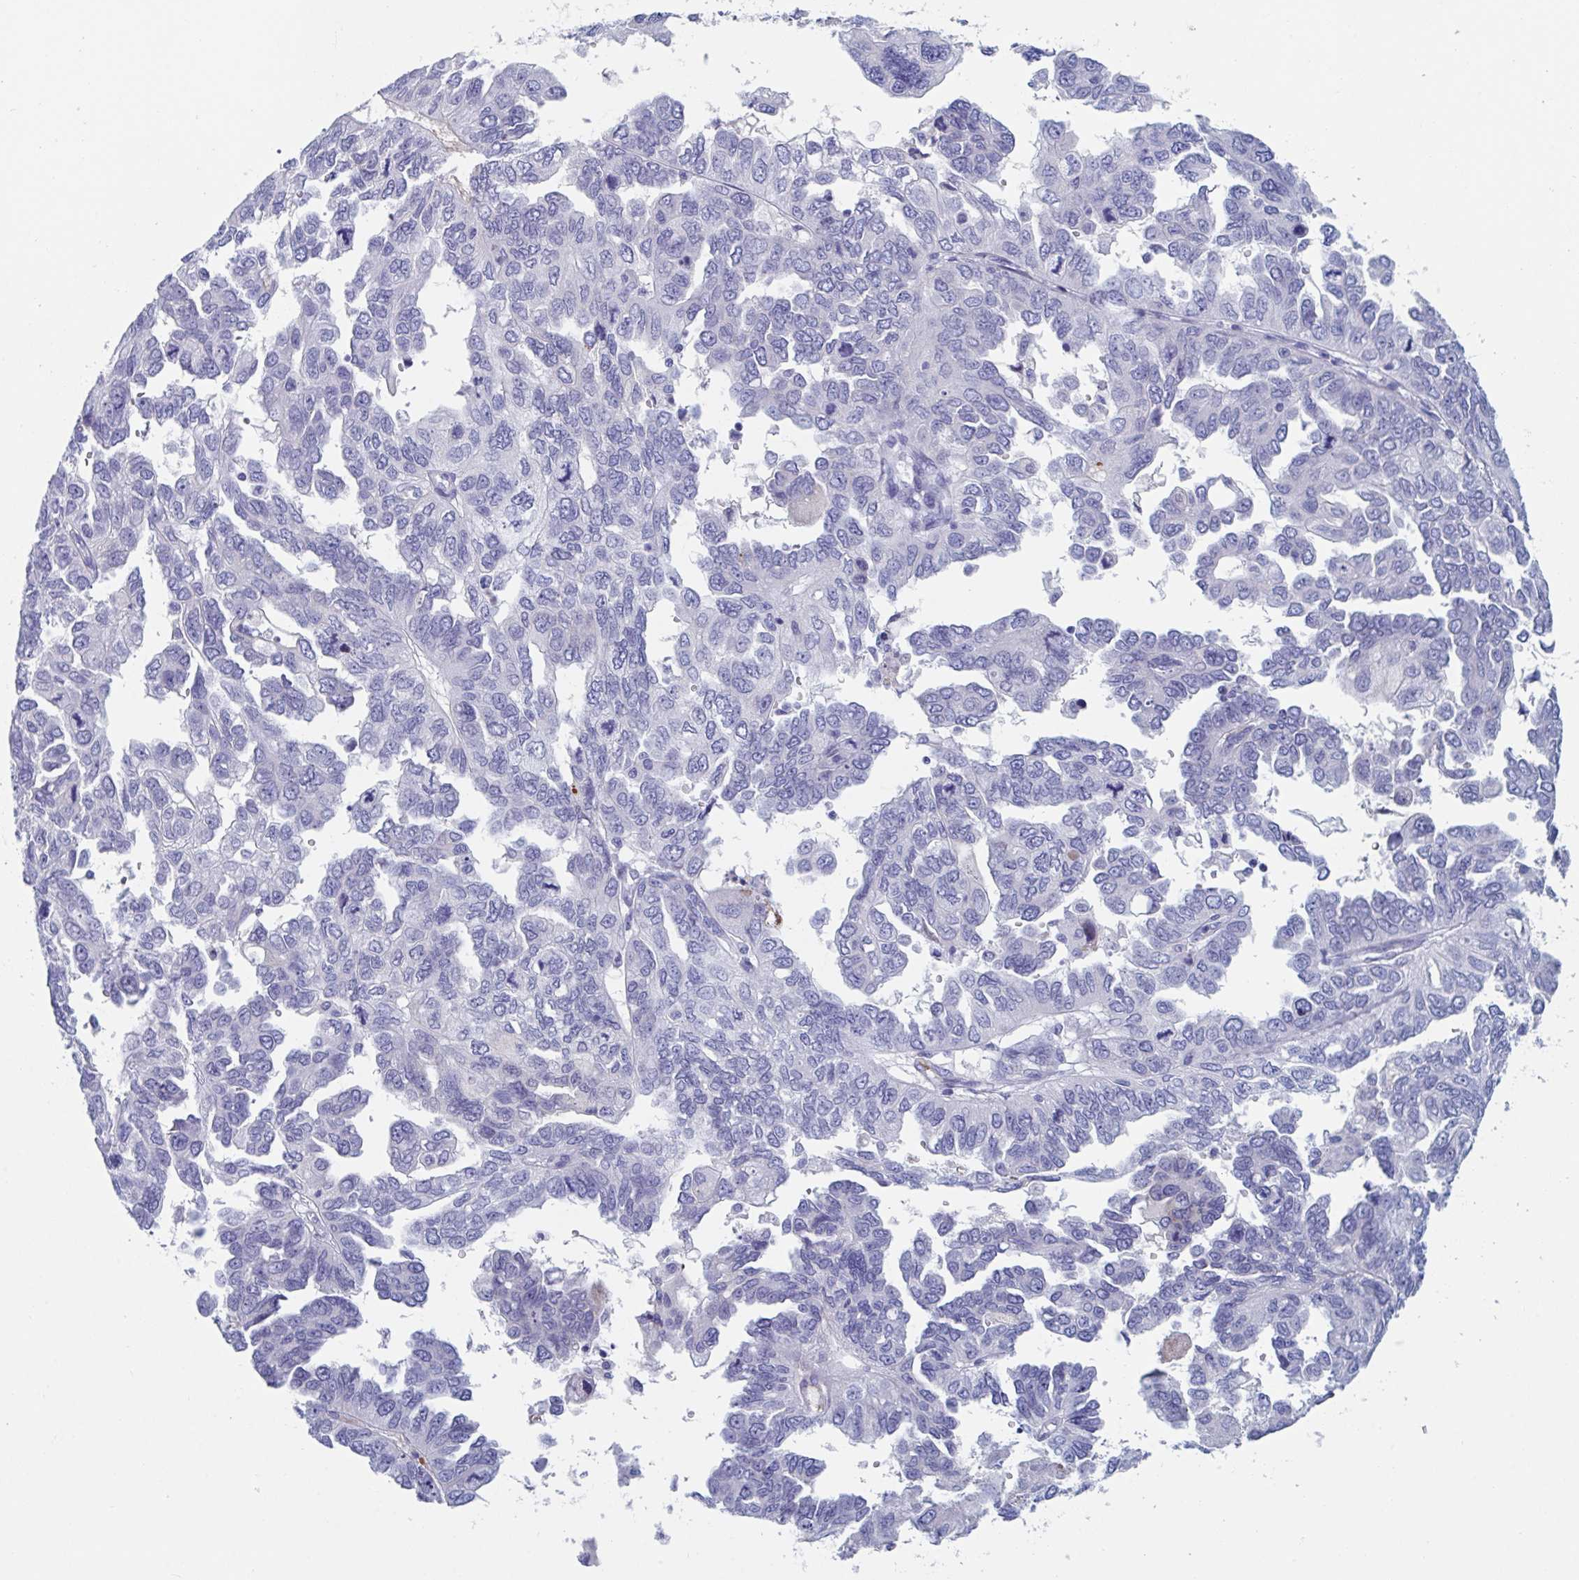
{"staining": {"intensity": "negative", "quantity": "none", "location": "none"}, "tissue": "ovarian cancer", "cell_type": "Tumor cells", "image_type": "cancer", "snomed": [{"axis": "morphology", "description": "Cystadenocarcinoma, serous, NOS"}, {"axis": "topography", "description": "Ovary"}], "caption": "This is a image of IHC staining of ovarian serous cystadenocarcinoma, which shows no positivity in tumor cells.", "gene": "NT5C3B", "patient": {"sex": "female", "age": 53}}